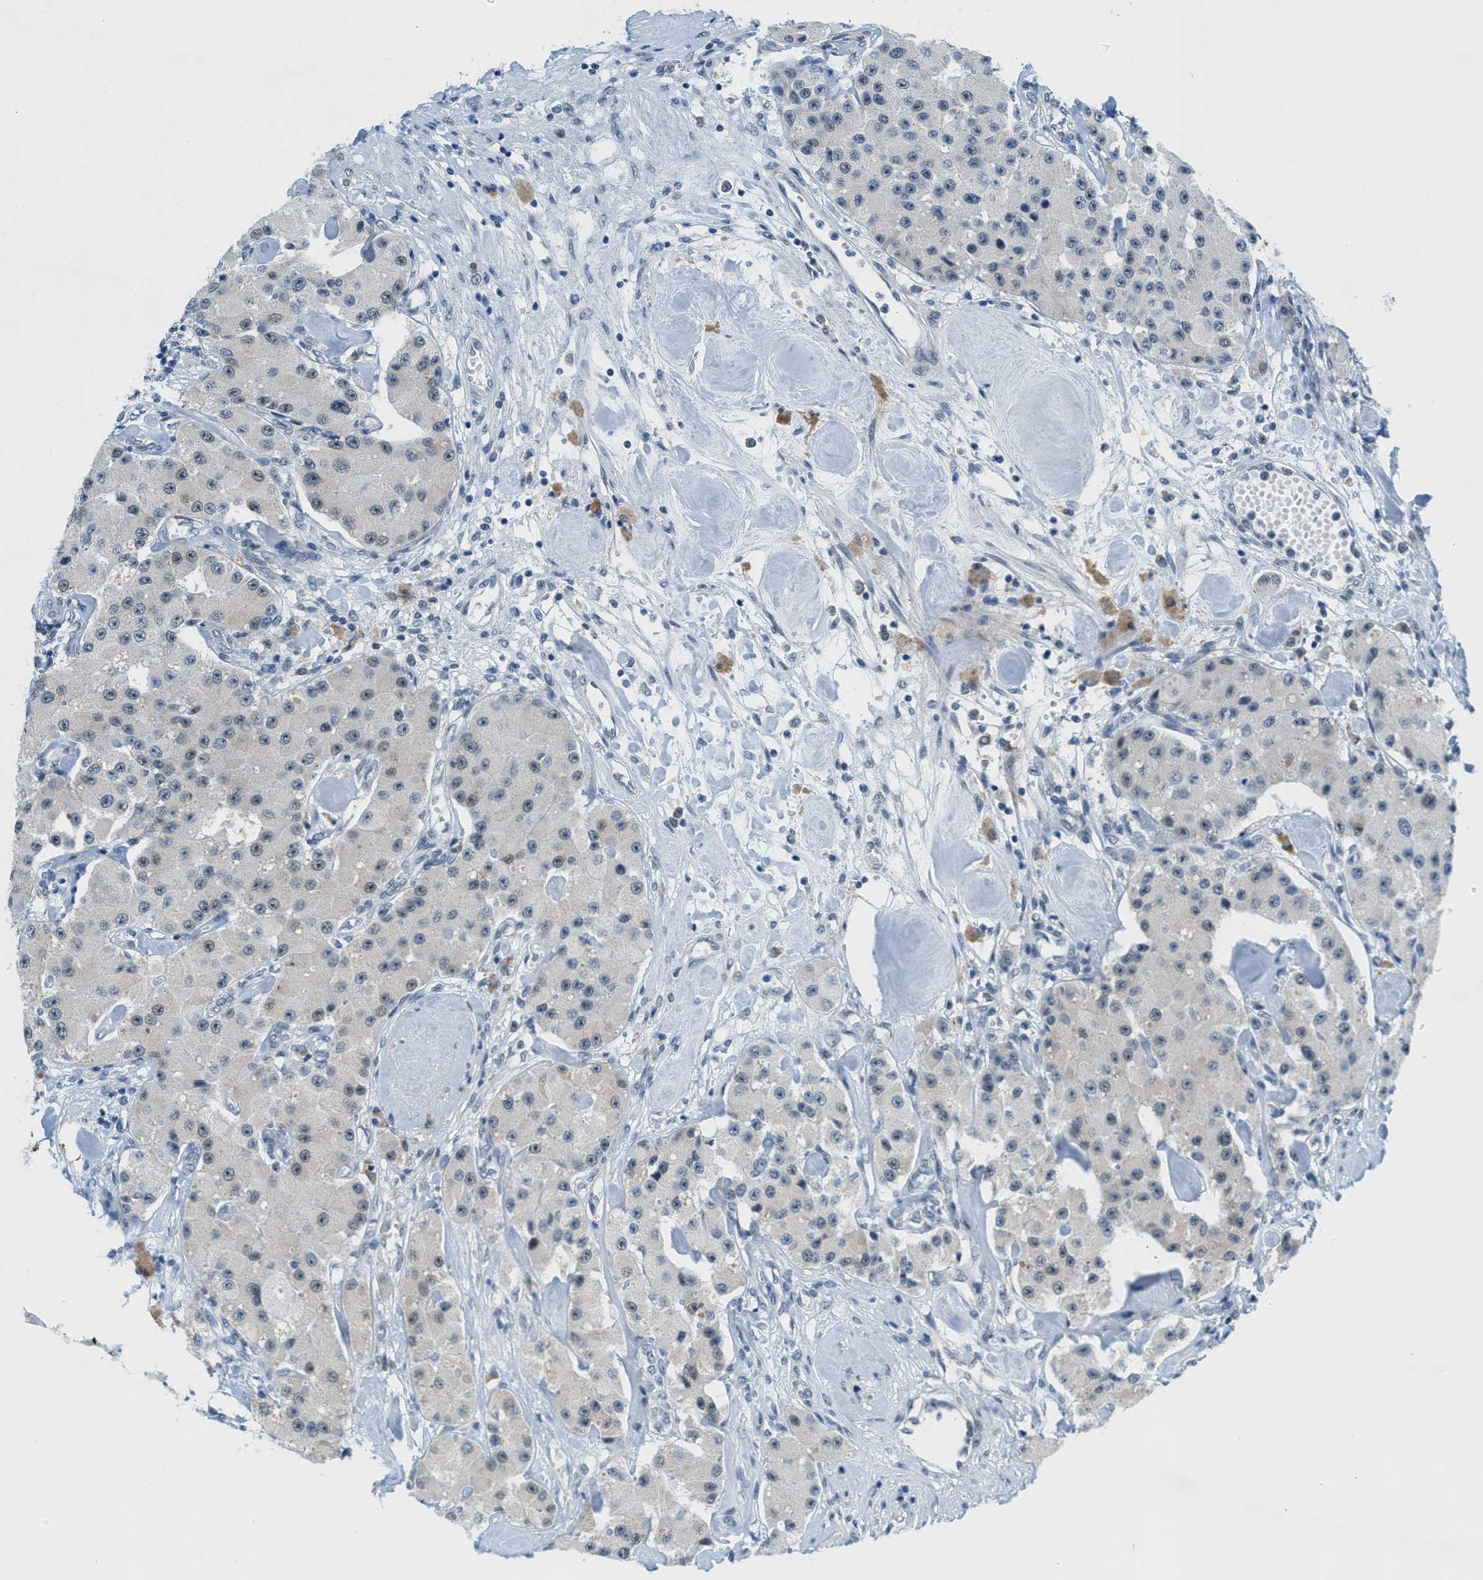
{"staining": {"intensity": "negative", "quantity": "none", "location": "none"}, "tissue": "carcinoid", "cell_type": "Tumor cells", "image_type": "cancer", "snomed": [{"axis": "morphology", "description": "Carcinoid, malignant, NOS"}, {"axis": "topography", "description": "Pancreas"}], "caption": "Immunohistochemistry of carcinoid (malignant) shows no expression in tumor cells. (DAB IHC with hematoxylin counter stain).", "gene": "HS3ST2", "patient": {"sex": "male", "age": 41}}